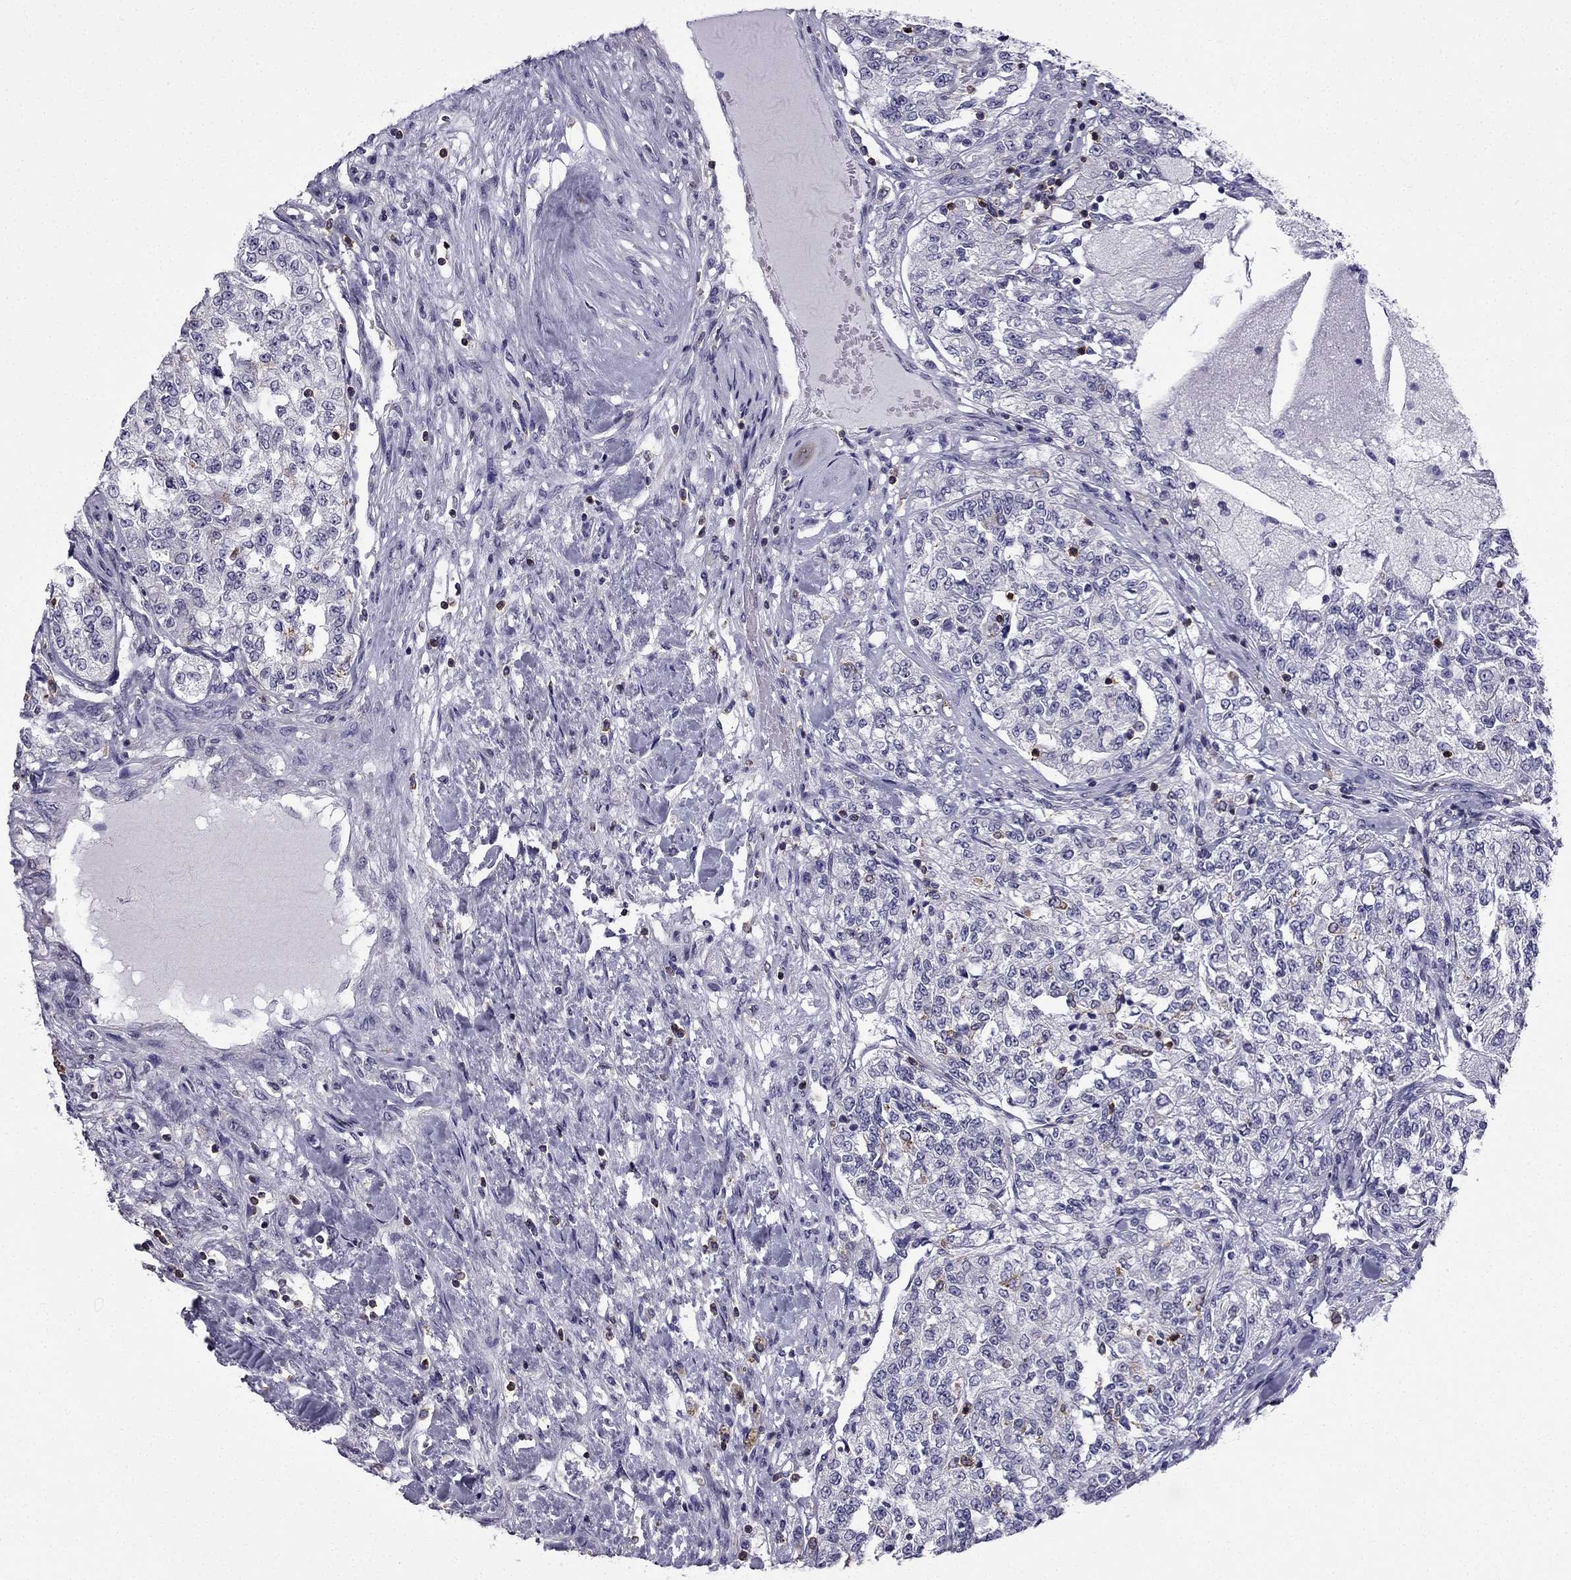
{"staining": {"intensity": "negative", "quantity": "none", "location": "none"}, "tissue": "renal cancer", "cell_type": "Tumor cells", "image_type": "cancer", "snomed": [{"axis": "morphology", "description": "Adenocarcinoma, NOS"}, {"axis": "topography", "description": "Kidney"}], "caption": "Tumor cells are negative for protein expression in human renal adenocarcinoma. (Immunohistochemistry, brightfield microscopy, high magnification).", "gene": "CCK", "patient": {"sex": "female", "age": 63}}